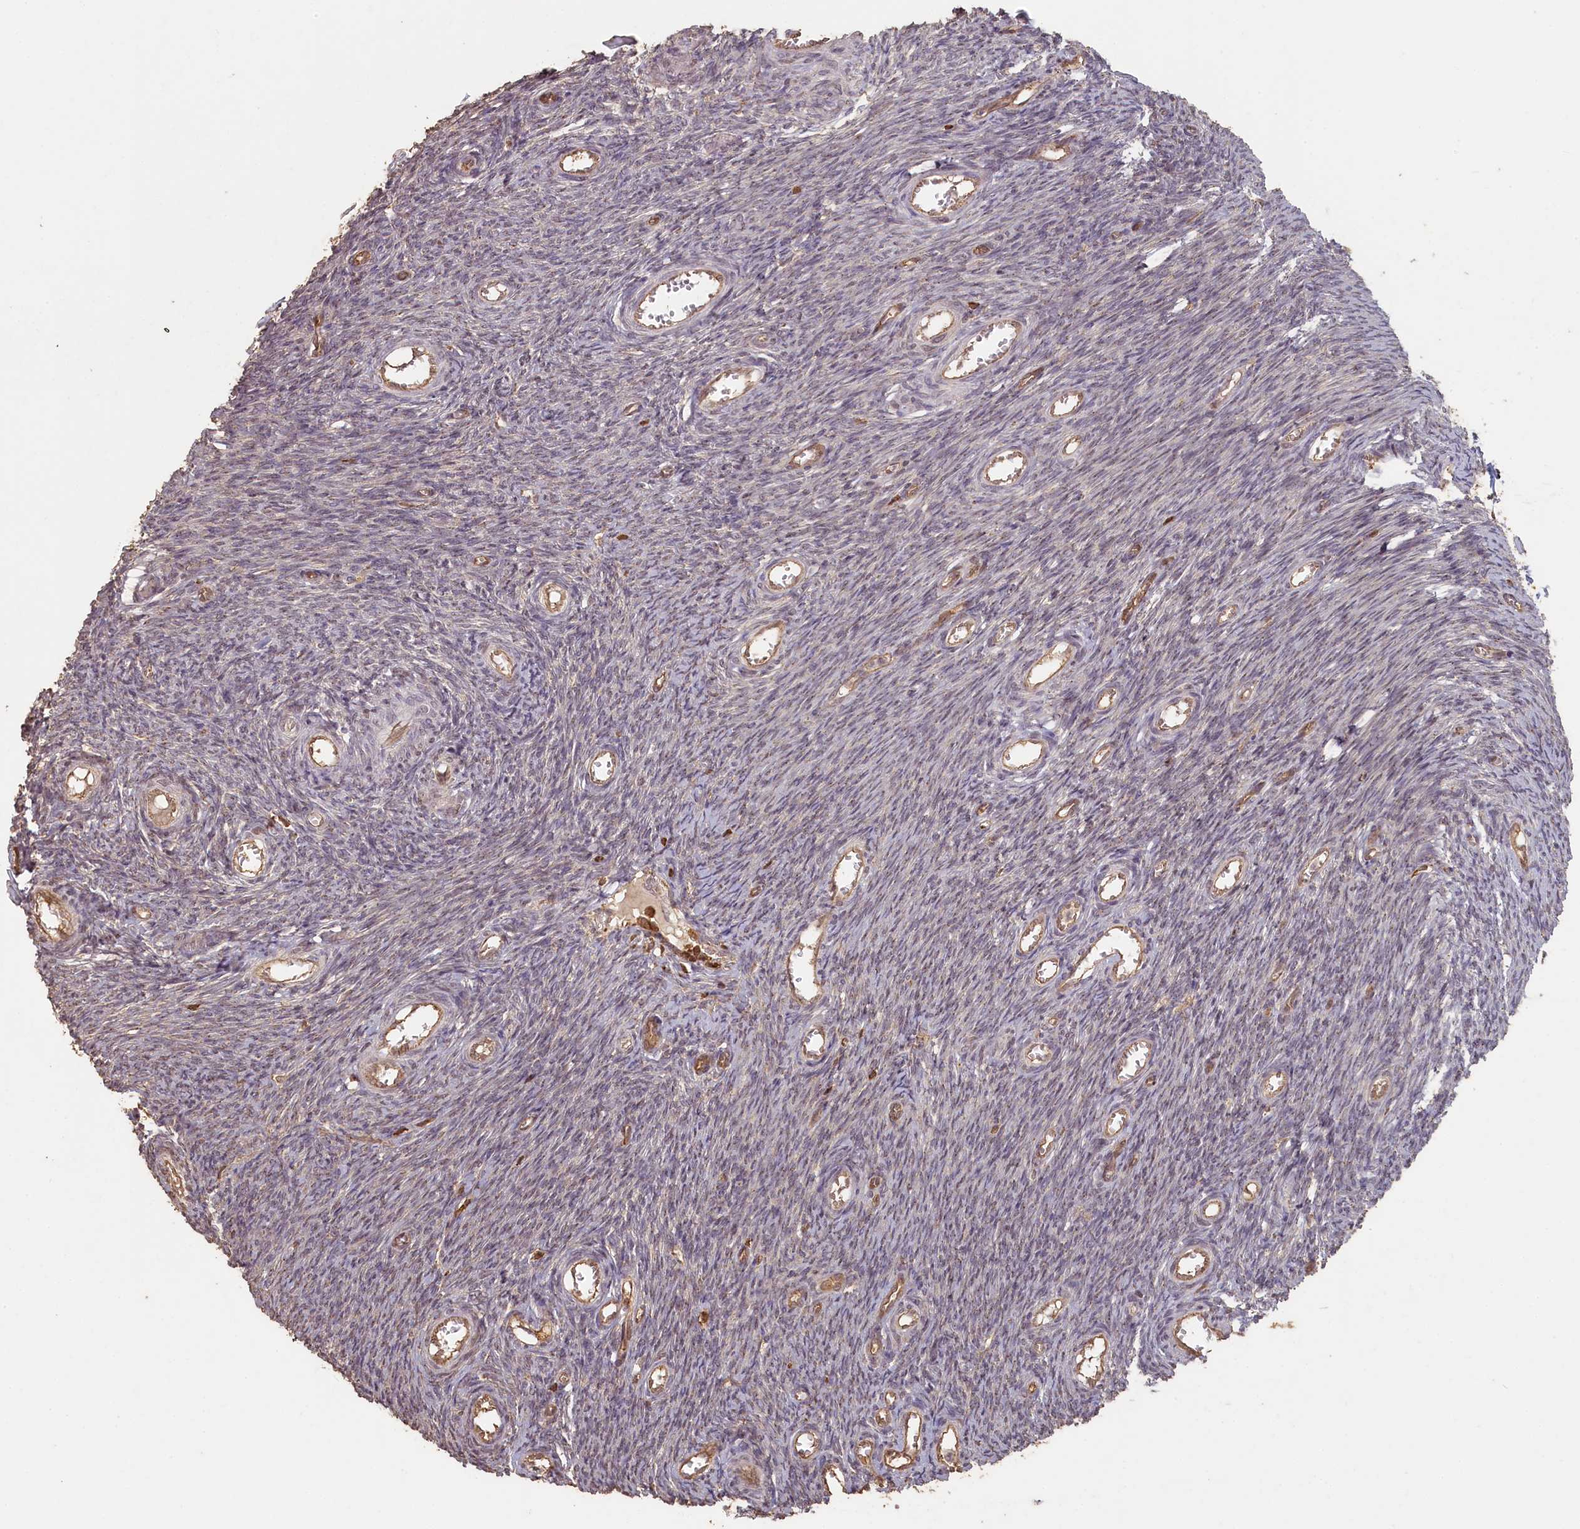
{"staining": {"intensity": "moderate", "quantity": "25%-75%", "location": "cytoplasmic/membranous"}, "tissue": "ovary", "cell_type": "Follicle cells", "image_type": "normal", "snomed": [{"axis": "morphology", "description": "Normal tissue, NOS"}, {"axis": "topography", "description": "Ovary"}], "caption": "Immunohistochemistry staining of benign ovary, which reveals medium levels of moderate cytoplasmic/membranous expression in about 25%-75% of follicle cells indicating moderate cytoplasmic/membranous protein expression. The staining was performed using DAB (3,3'-diaminobenzidine) (brown) for protein detection and nuclei were counterstained in hematoxylin (blue).", "gene": "MADD", "patient": {"sex": "female", "age": 44}}